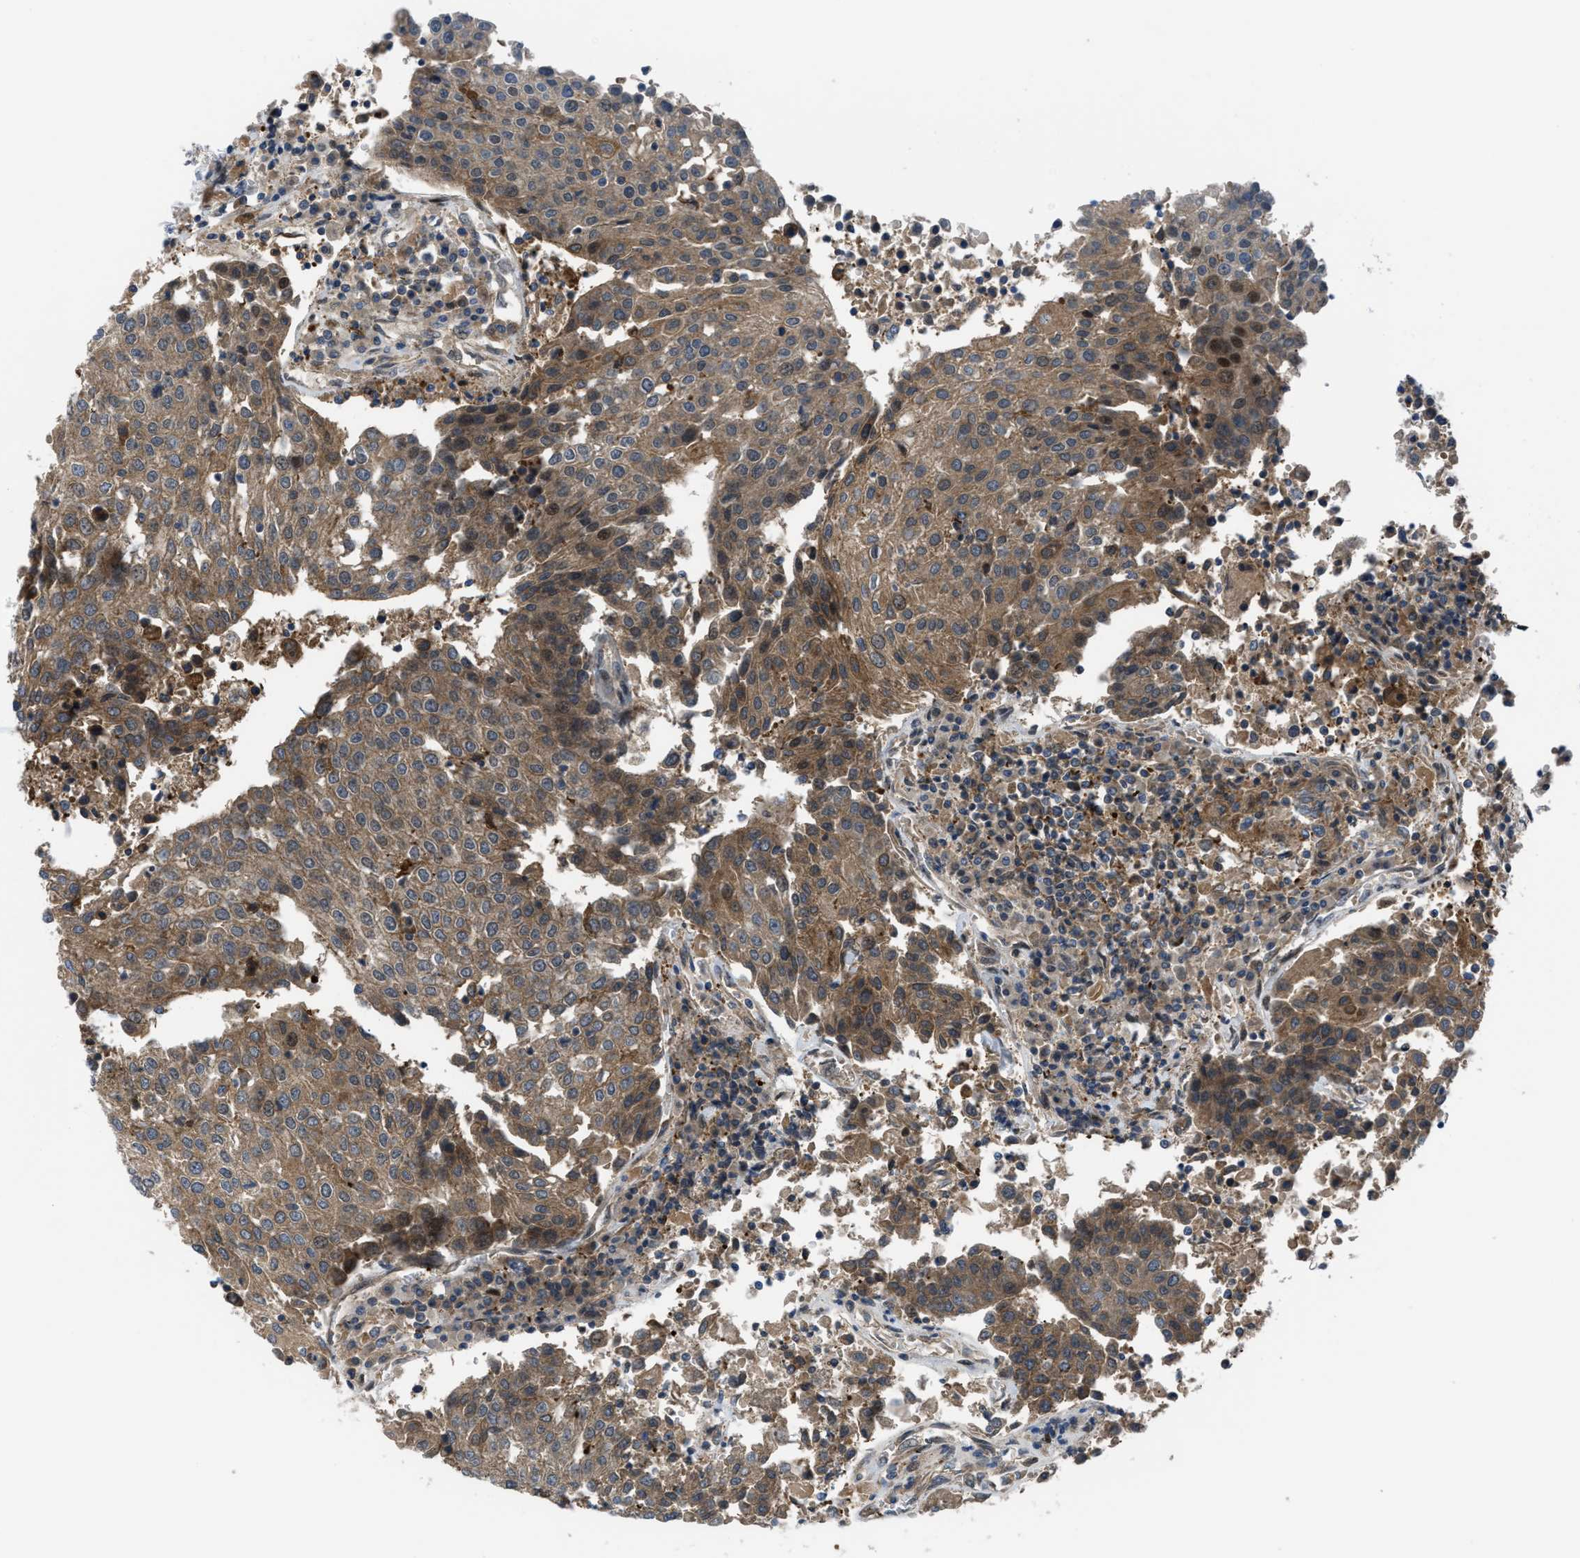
{"staining": {"intensity": "moderate", "quantity": ">75%", "location": "cytoplasmic/membranous"}, "tissue": "urothelial cancer", "cell_type": "Tumor cells", "image_type": "cancer", "snomed": [{"axis": "morphology", "description": "Urothelial carcinoma, High grade"}, {"axis": "topography", "description": "Urinary bladder"}], "caption": "A brown stain labels moderate cytoplasmic/membranous expression of a protein in urothelial cancer tumor cells. The protein is shown in brown color, while the nuclei are stained blue.", "gene": "BAZ2B", "patient": {"sex": "female", "age": 85}}